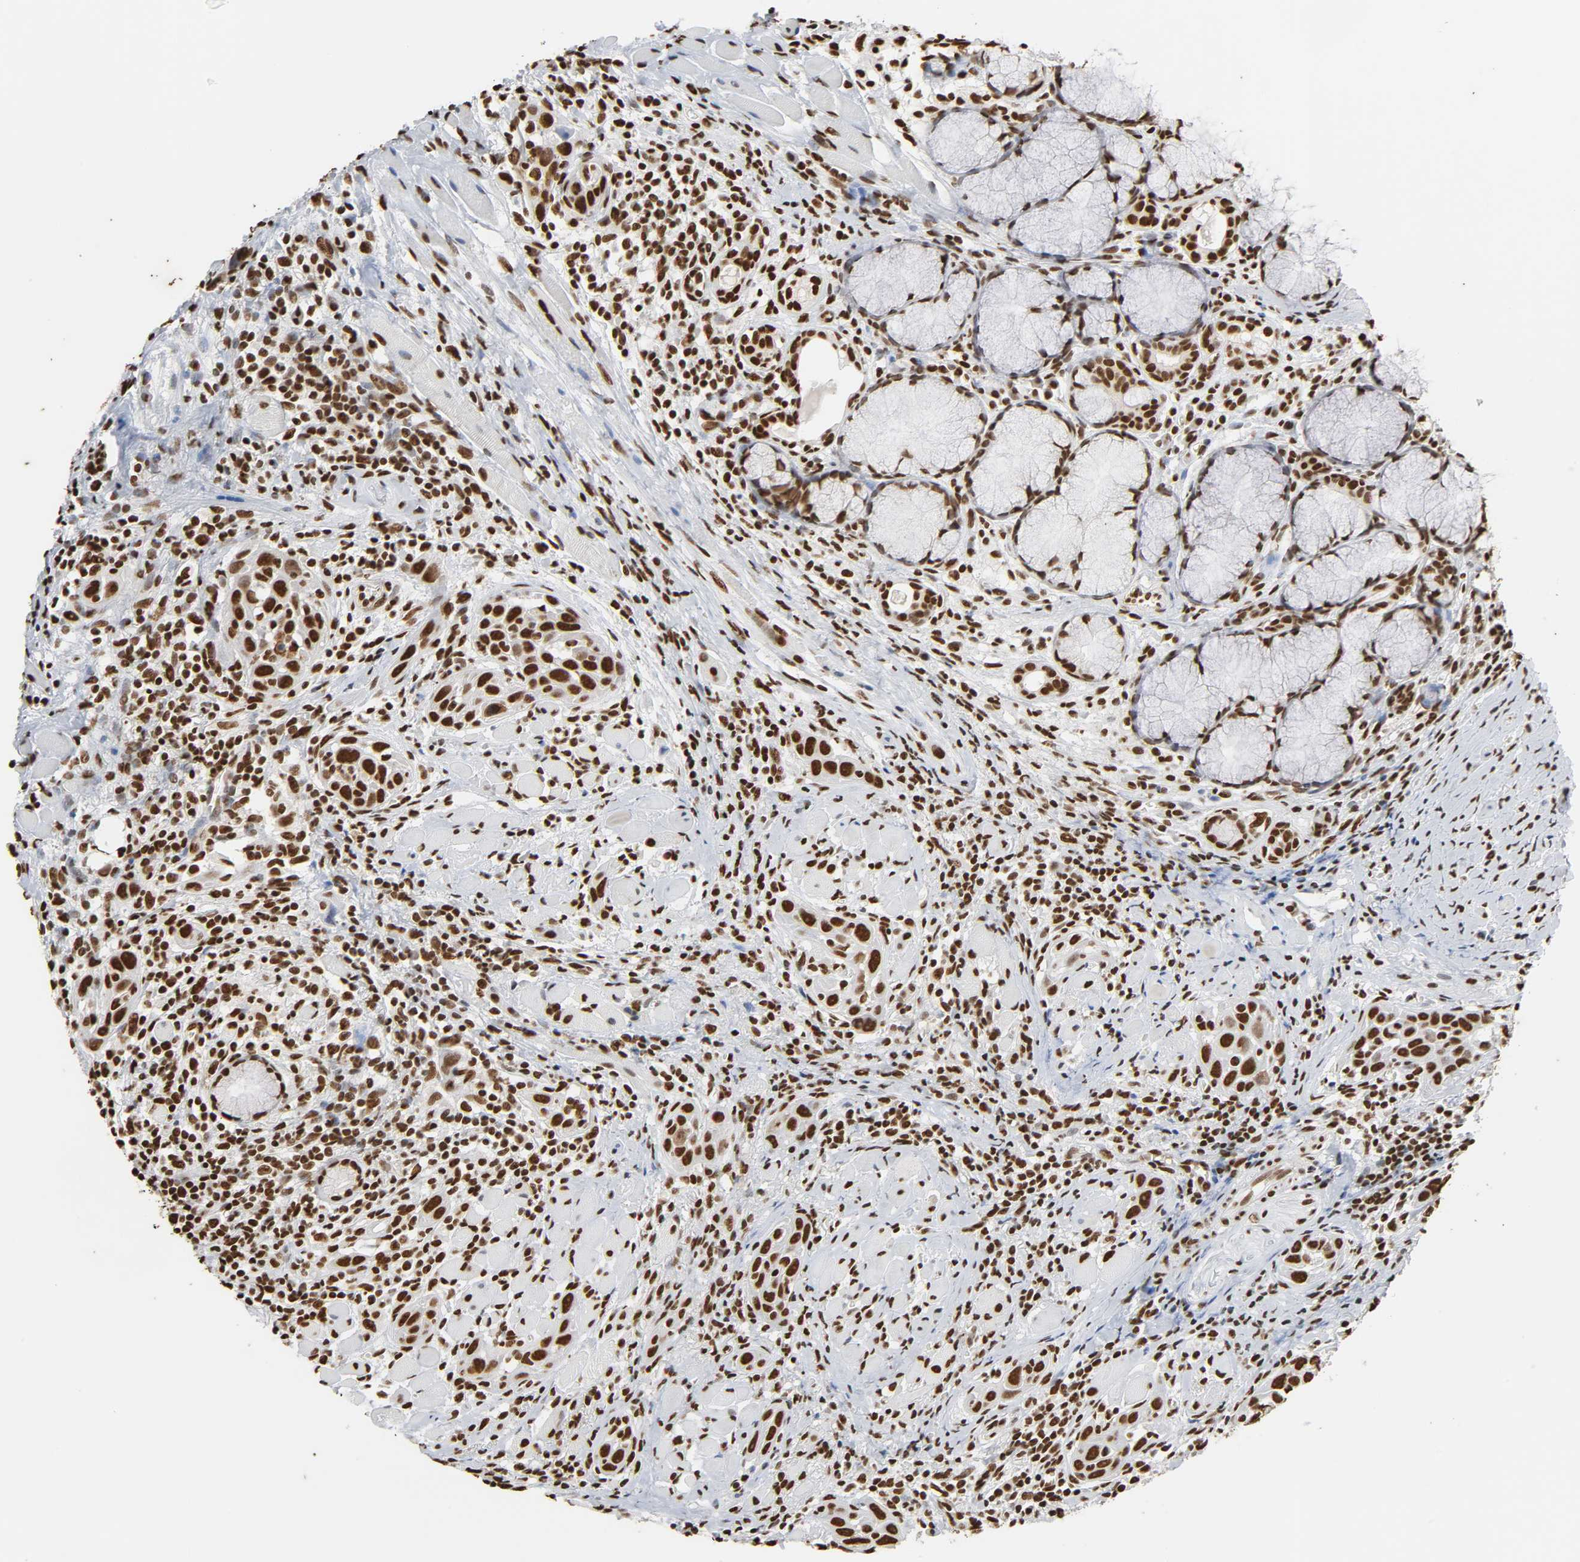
{"staining": {"intensity": "strong", "quantity": ">75%", "location": "nuclear"}, "tissue": "head and neck cancer", "cell_type": "Tumor cells", "image_type": "cancer", "snomed": [{"axis": "morphology", "description": "Squamous cell carcinoma, NOS"}, {"axis": "topography", "description": "Oral tissue"}, {"axis": "topography", "description": "Head-Neck"}], "caption": "A photomicrograph of human head and neck squamous cell carcinoma stained for a protein reveals strong nuclear brown staining in tumor cells.", "gene": "HNRNPC", "patient": {"sex": "female", "age": 50}}